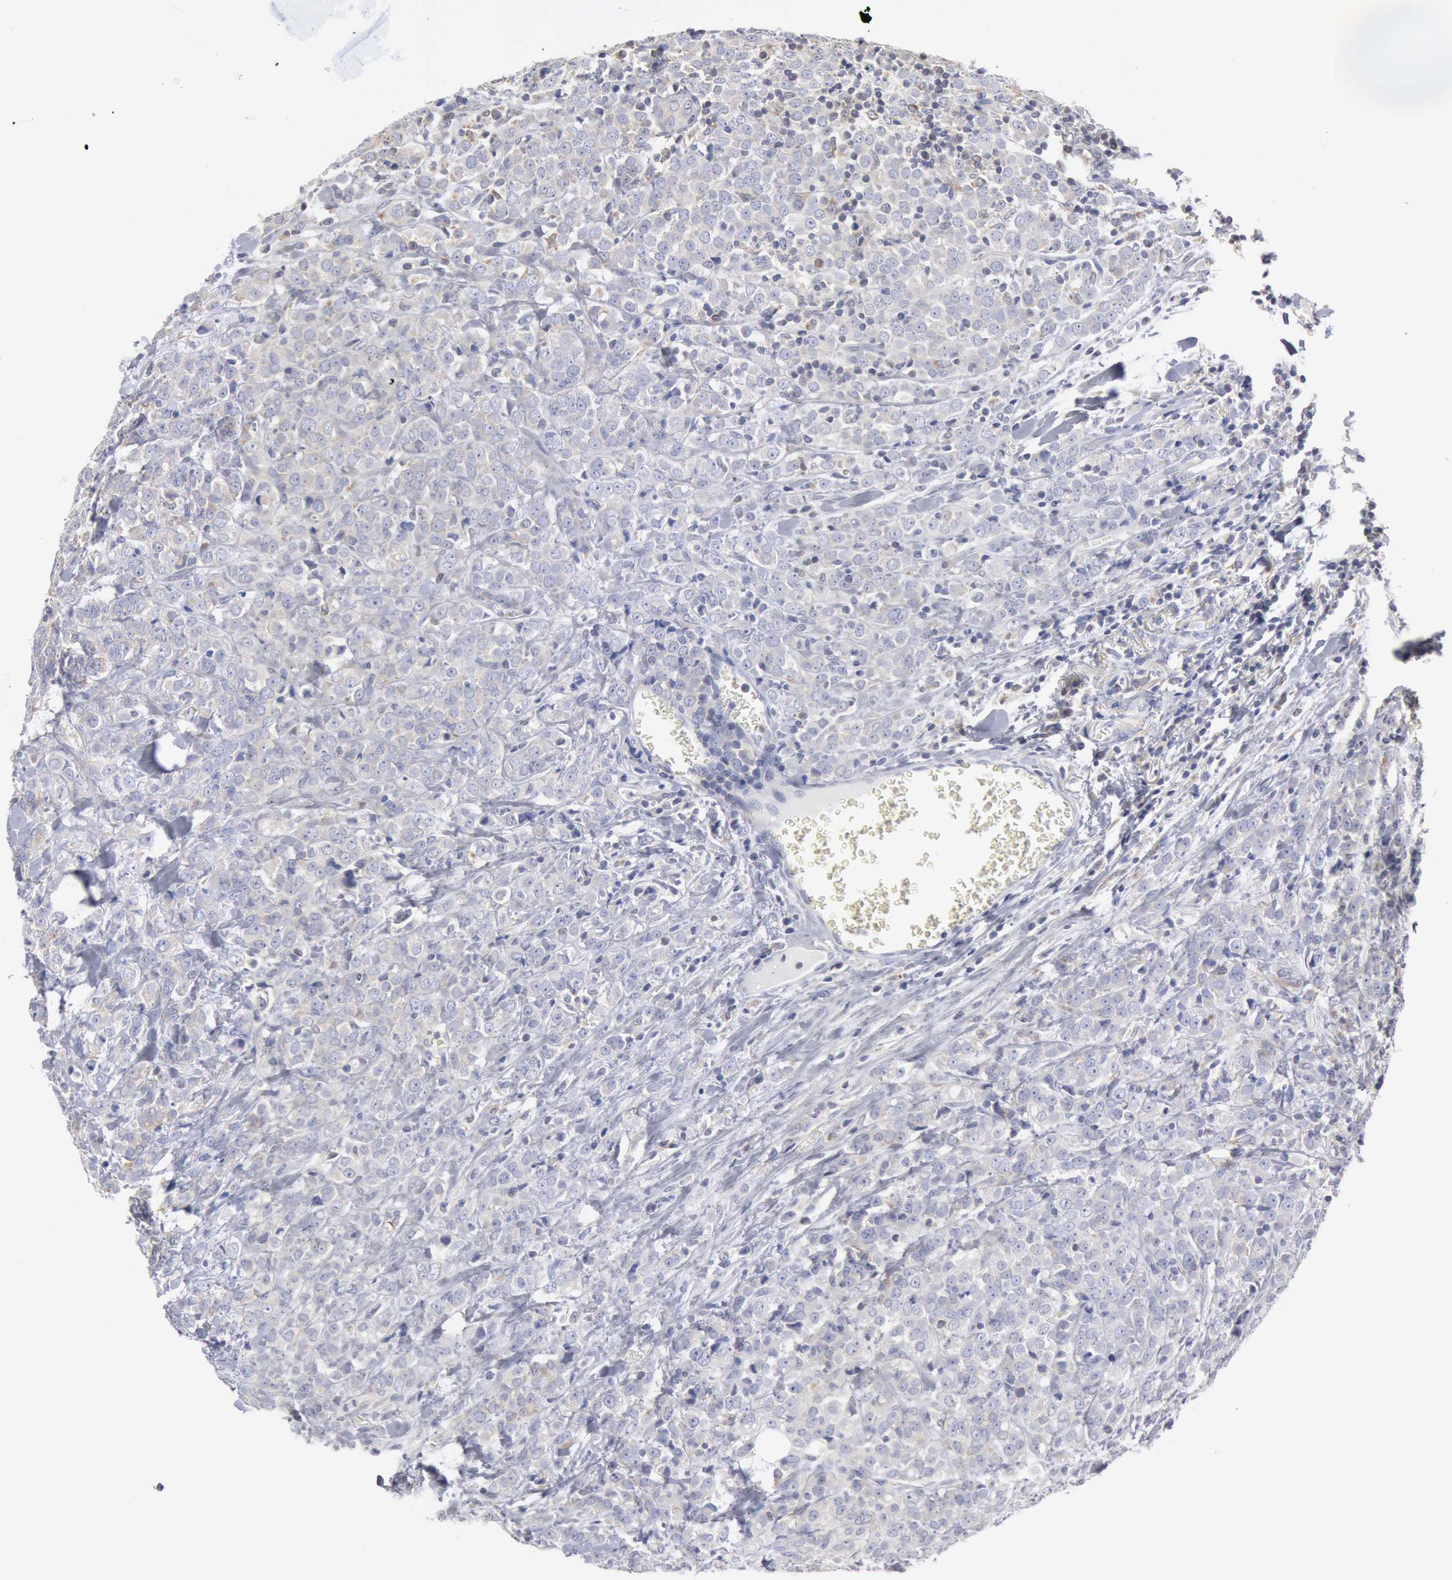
{"staining": {"intensity": "weak", "quantity": "25%-75%", "location": "cytoplasmic/membranous"}, "tissue": "breast cancer", "cell_type": "Tumor cells", "image_type": "cancer", "snomed": [{"axis": "morphology", "description": "Lobular carcinoma"}, {"axis": "topography", "description": "Breast"}], "caption": "DAB immunohistochemical staining of human breast lobular carcinoma displays weak cytoplasmic/membranous protein positivity in approximately 25%-75% of tumor cells.", "gene": "OSBPL8", "patient": {"sex": "female", "age": 57}}